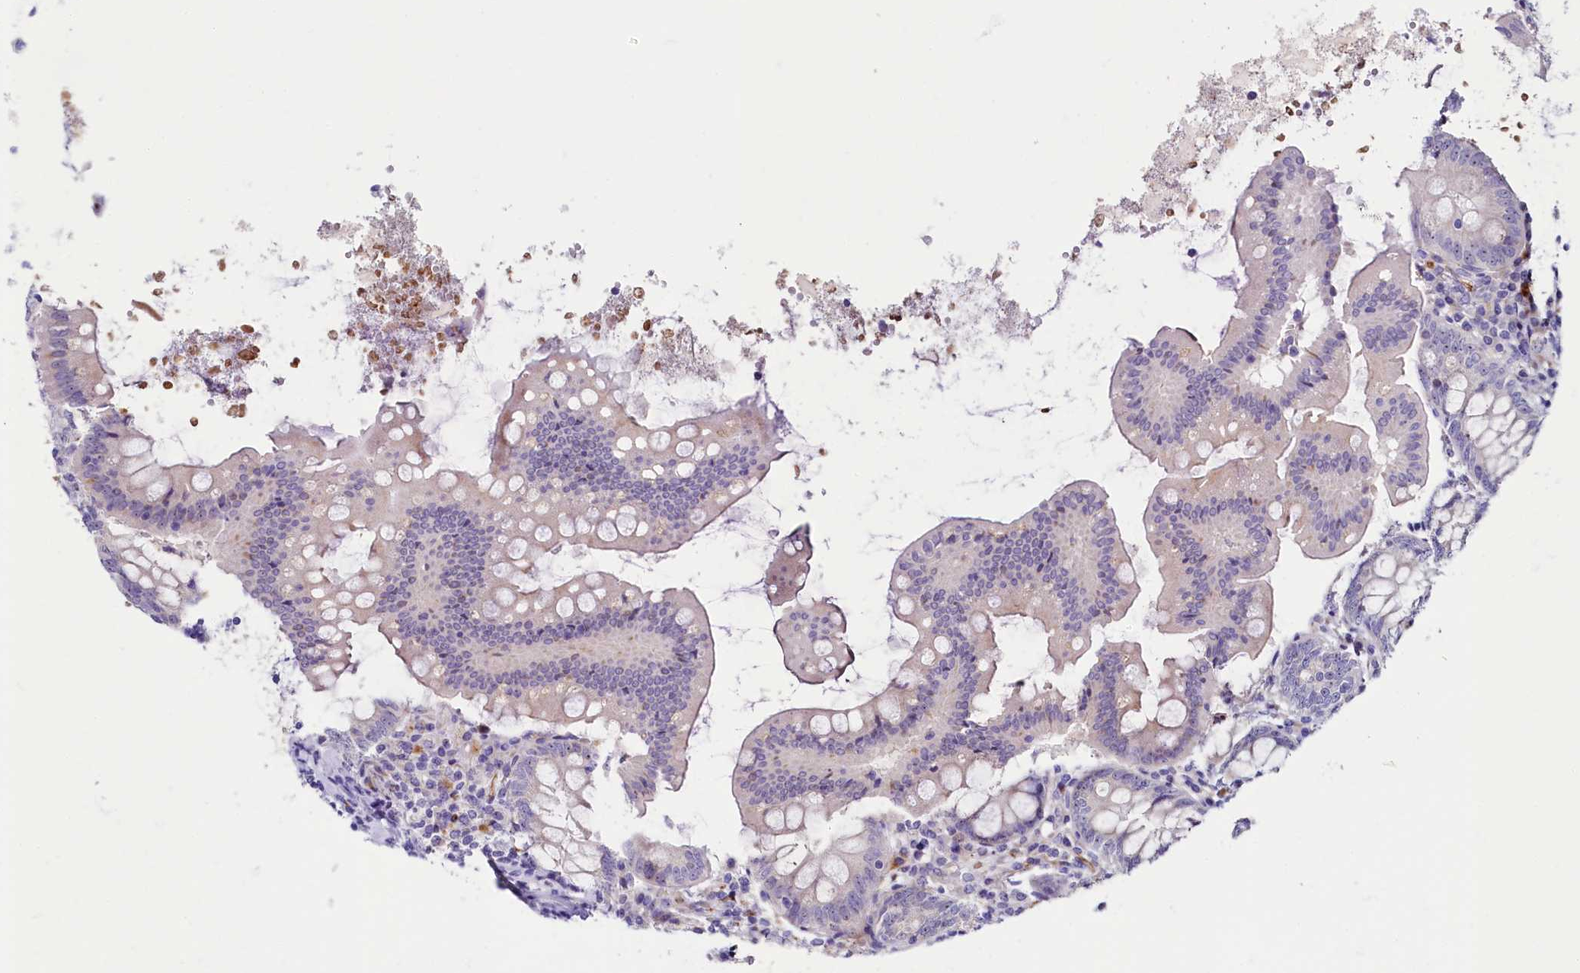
{"staining": {"intensity": "negative", "quantity": "none", "location": "none"}, "tissue": "appendix", "cell_type": "Glandular cells", "image_type": "normal", "snomed": [{"axis": "morphology", "description": "Normal tissue, NOS"}, {"axis": "topography", "description": "Appendix"}], "caption": "Protein analysis of normal appendix demonstrates no significant positivity in glandular cells. (DAB (3,3'-diaminobenzidine) IHC, high magnification).", "gene": "SH3TC2", "patient": {"sex": "female", "age": 54}}